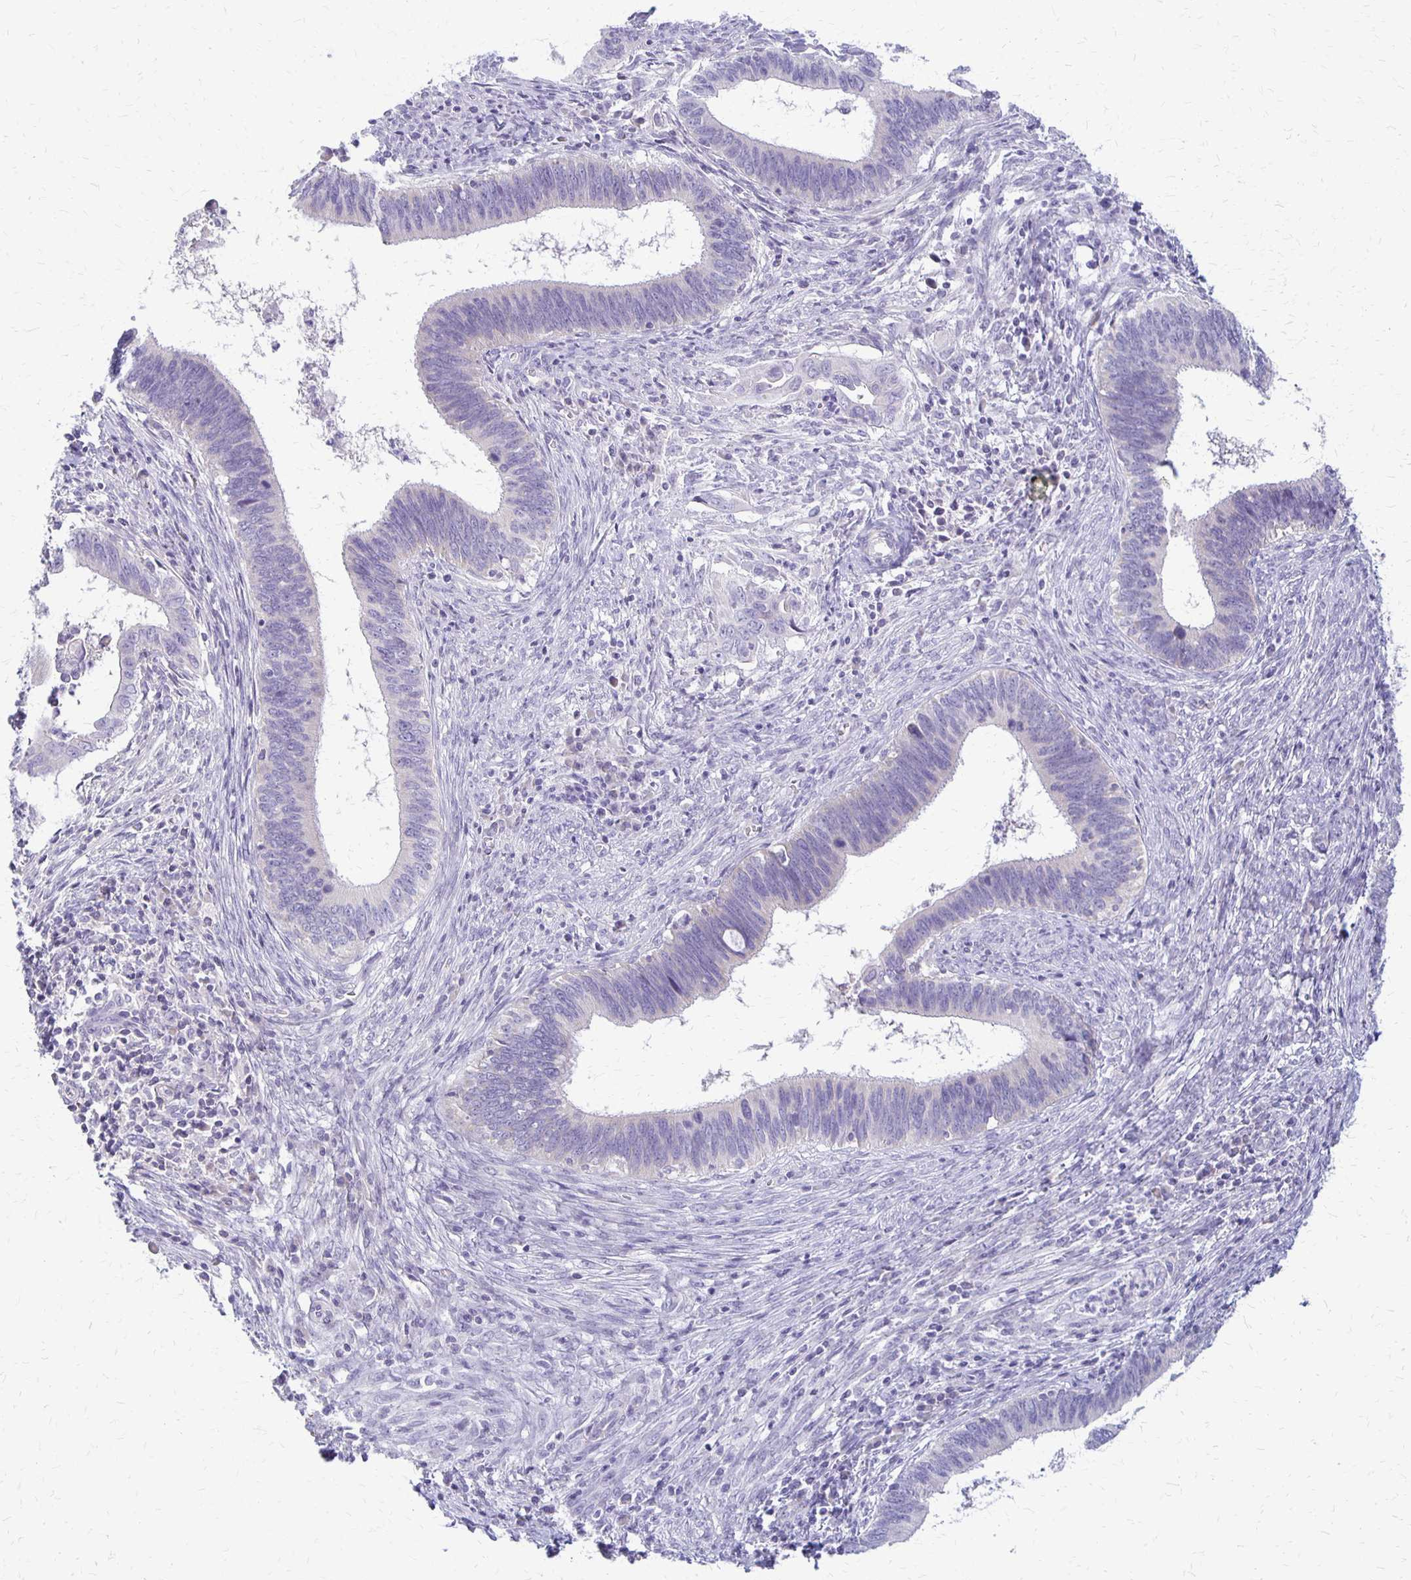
{"staining": {"intensity": "negative", "quantity": "none", "location": "none"}, "tissue": "cervical cancer", "cell_type": "Tumor cells", "image_type": "cancer", "snomed": [{"axis": "morphology", "description": "Adenocarcinoma, NOS"}, {"axis": "topography", "description": "Cervix"}], "caption": "Immunohistochemistry histopathology image of human cervical adenocarcinoma stained for a protein (brown), which demonstrates no expression in tumor cells.", "gene": "RHOC", "patient": {"sex": "female", "age": 42}}